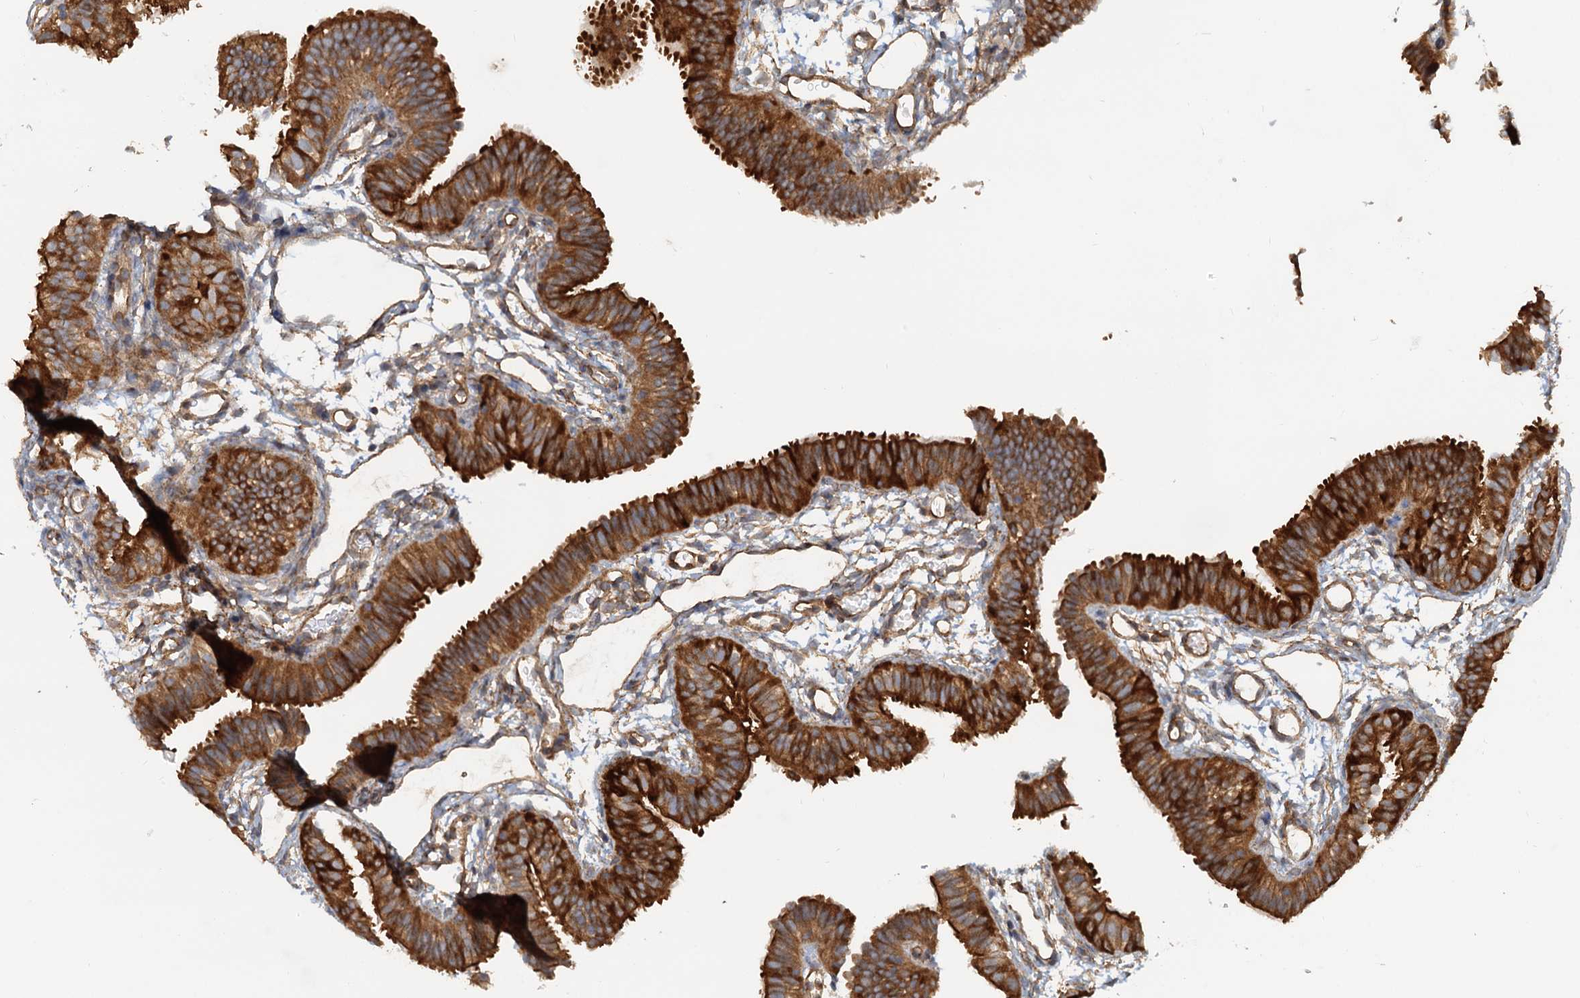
{"staining": {"intensity": "strong", "quantity": ">75%", "location": "cytoplasmic/membranous"}, "tissue": "fallopian tube", "cell_type": "Glandular cells", "image_type": "normal", "snomed": [{"axis": "morphology", "description": "Normal tissue, NOS"}, {"axis": "topography", "description": "Fallopian tube"}], "caption": "Protein expression by IHC shows strong cytoplasmic/membranous staining in approximately >75% of glandular cells in unremarkable fallopian tube.", "gene": "NIPAL3", "patient": {"sex": "female", "age": 35}}